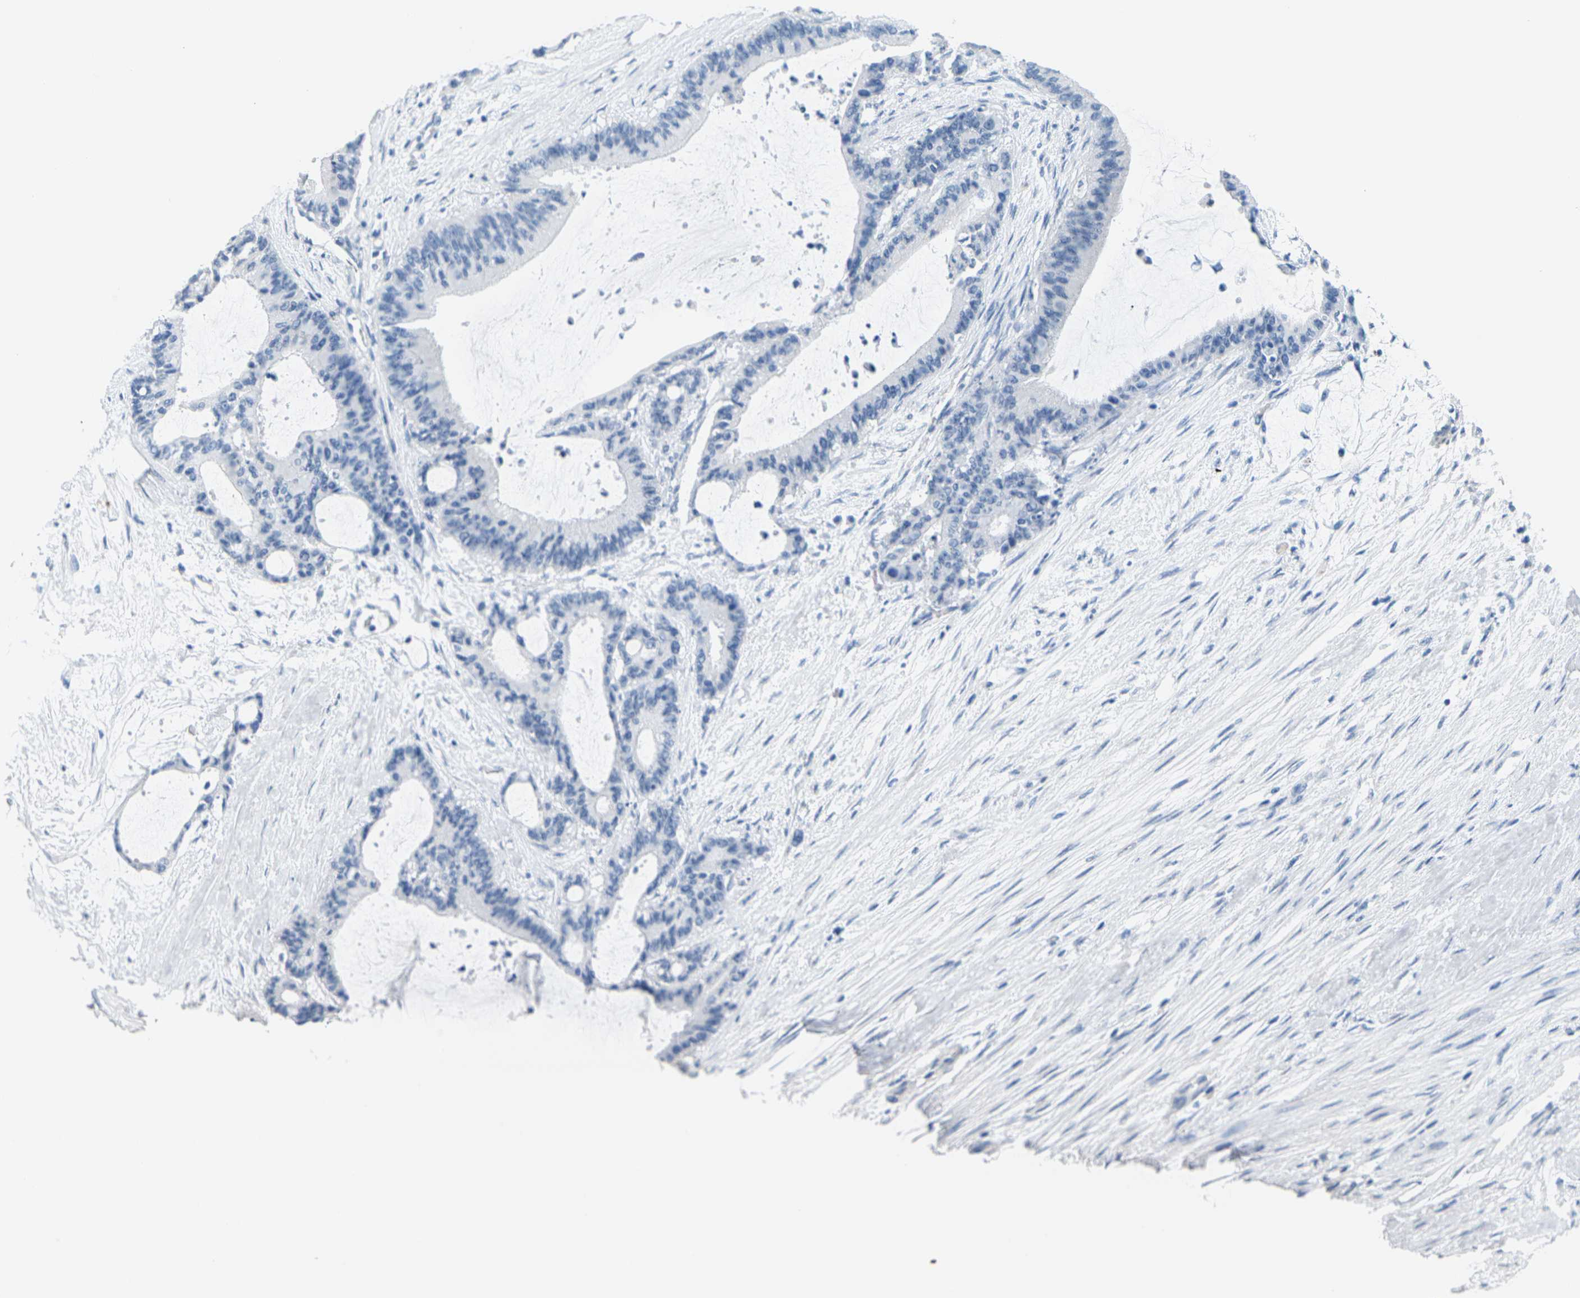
{"staining": {"intensity": "negative", "quantity": "none", "location": "none"}, "tissue": "liver cancer", "cell_type": "Tumor cells", "image_type": "cancer", "snomed": [{"axis": "morphology", "description": "Cholangiocarcinoma"}, {"axis": "topography", "description": "Liver"}], "caption": "There is no significant staining in tumor cells of cholangiocarcinoma (liver).", "gene": "CTAG1A", "patient": {"sex": "female", "age": 73}}